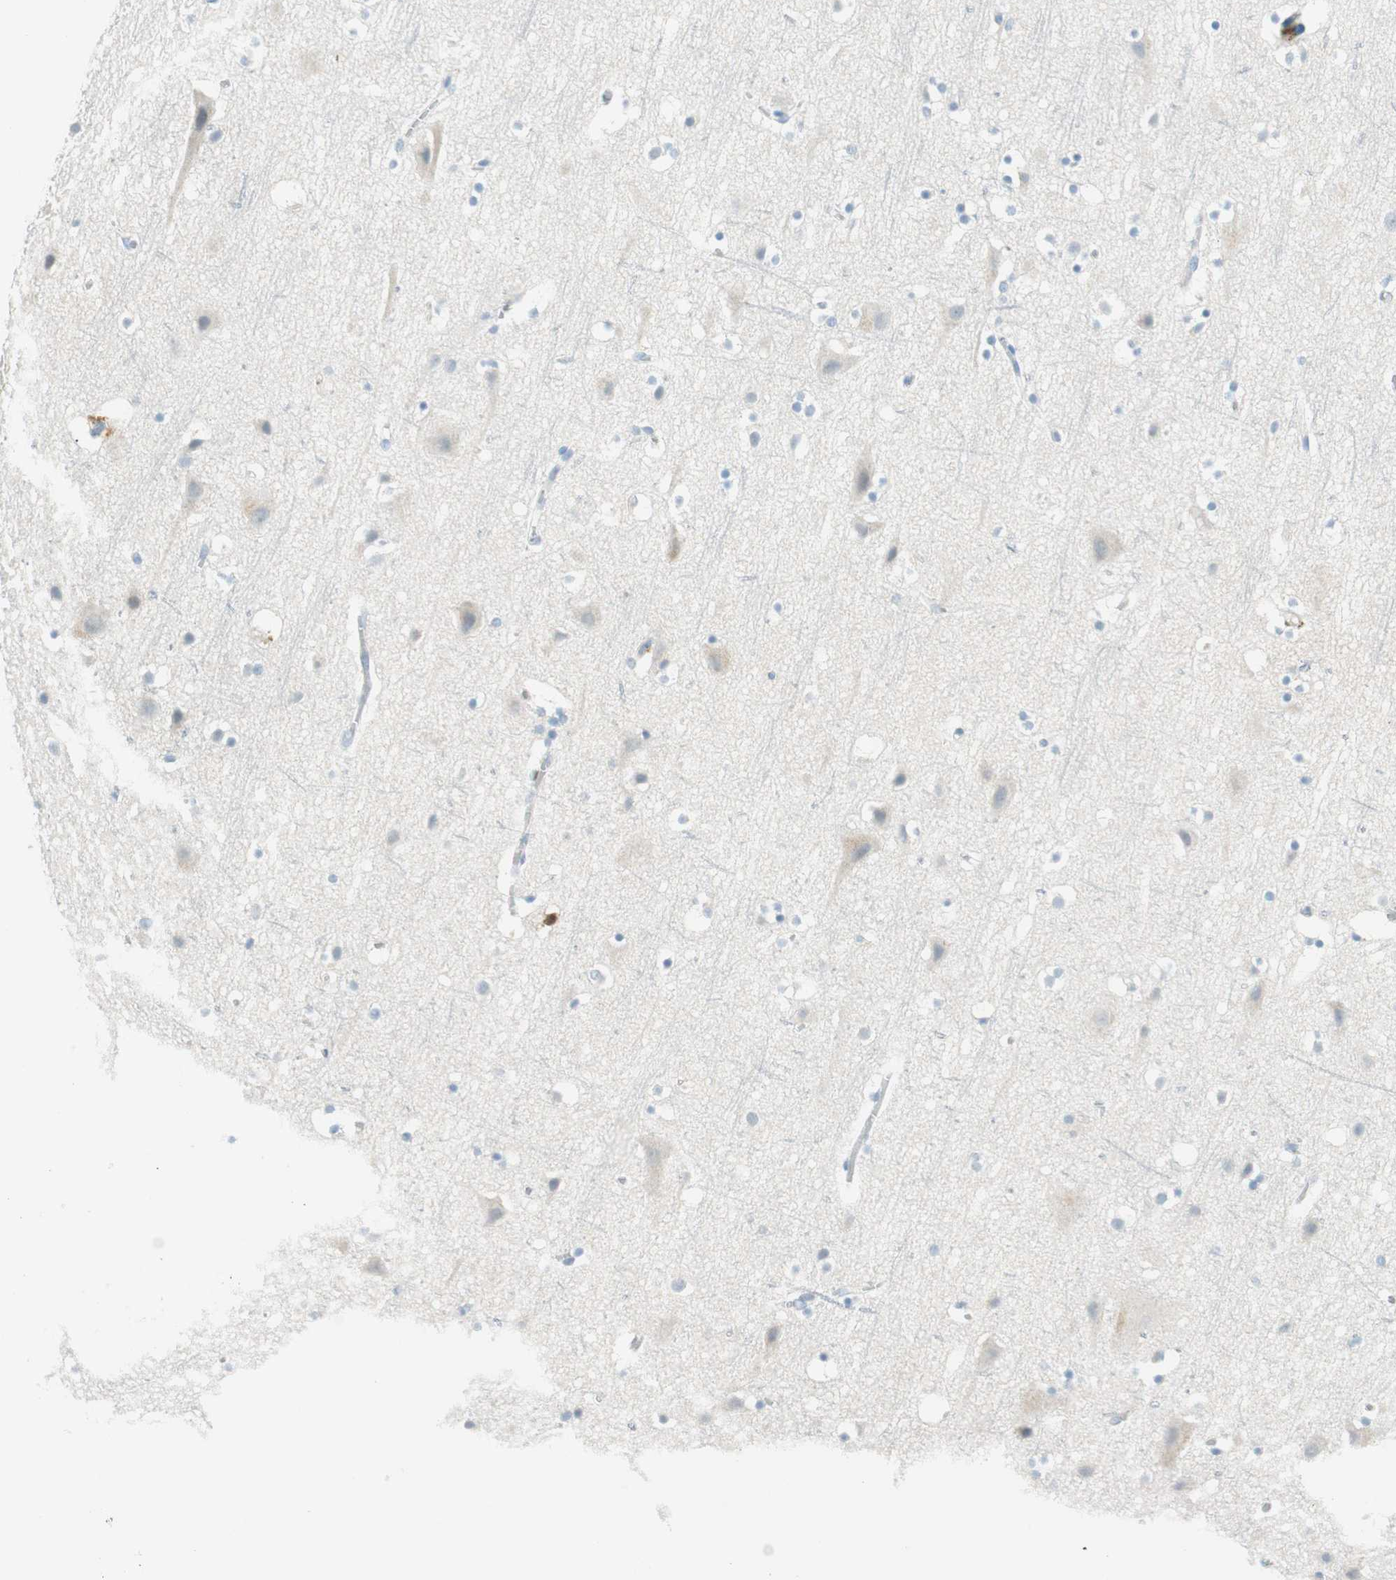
{"staining": {"intensity": "negative", "quantity": "none", "location": "none"}, "tissue": "cerebral cortex", "cell_type": "Endothelial cells", "image_type": "normal", "snomed": [{"axis": "morphology", "description": "Normal tissue, NOS"}, {"axis": "topography", "description": "Cerebral cortex"}], "caption": "Immunohistochemical staining of normal human cerebral cortex displays no significant positivity in endothelial cells.", "gene": "PTTG1", "patient": {"sex": "male", "age": 45}}